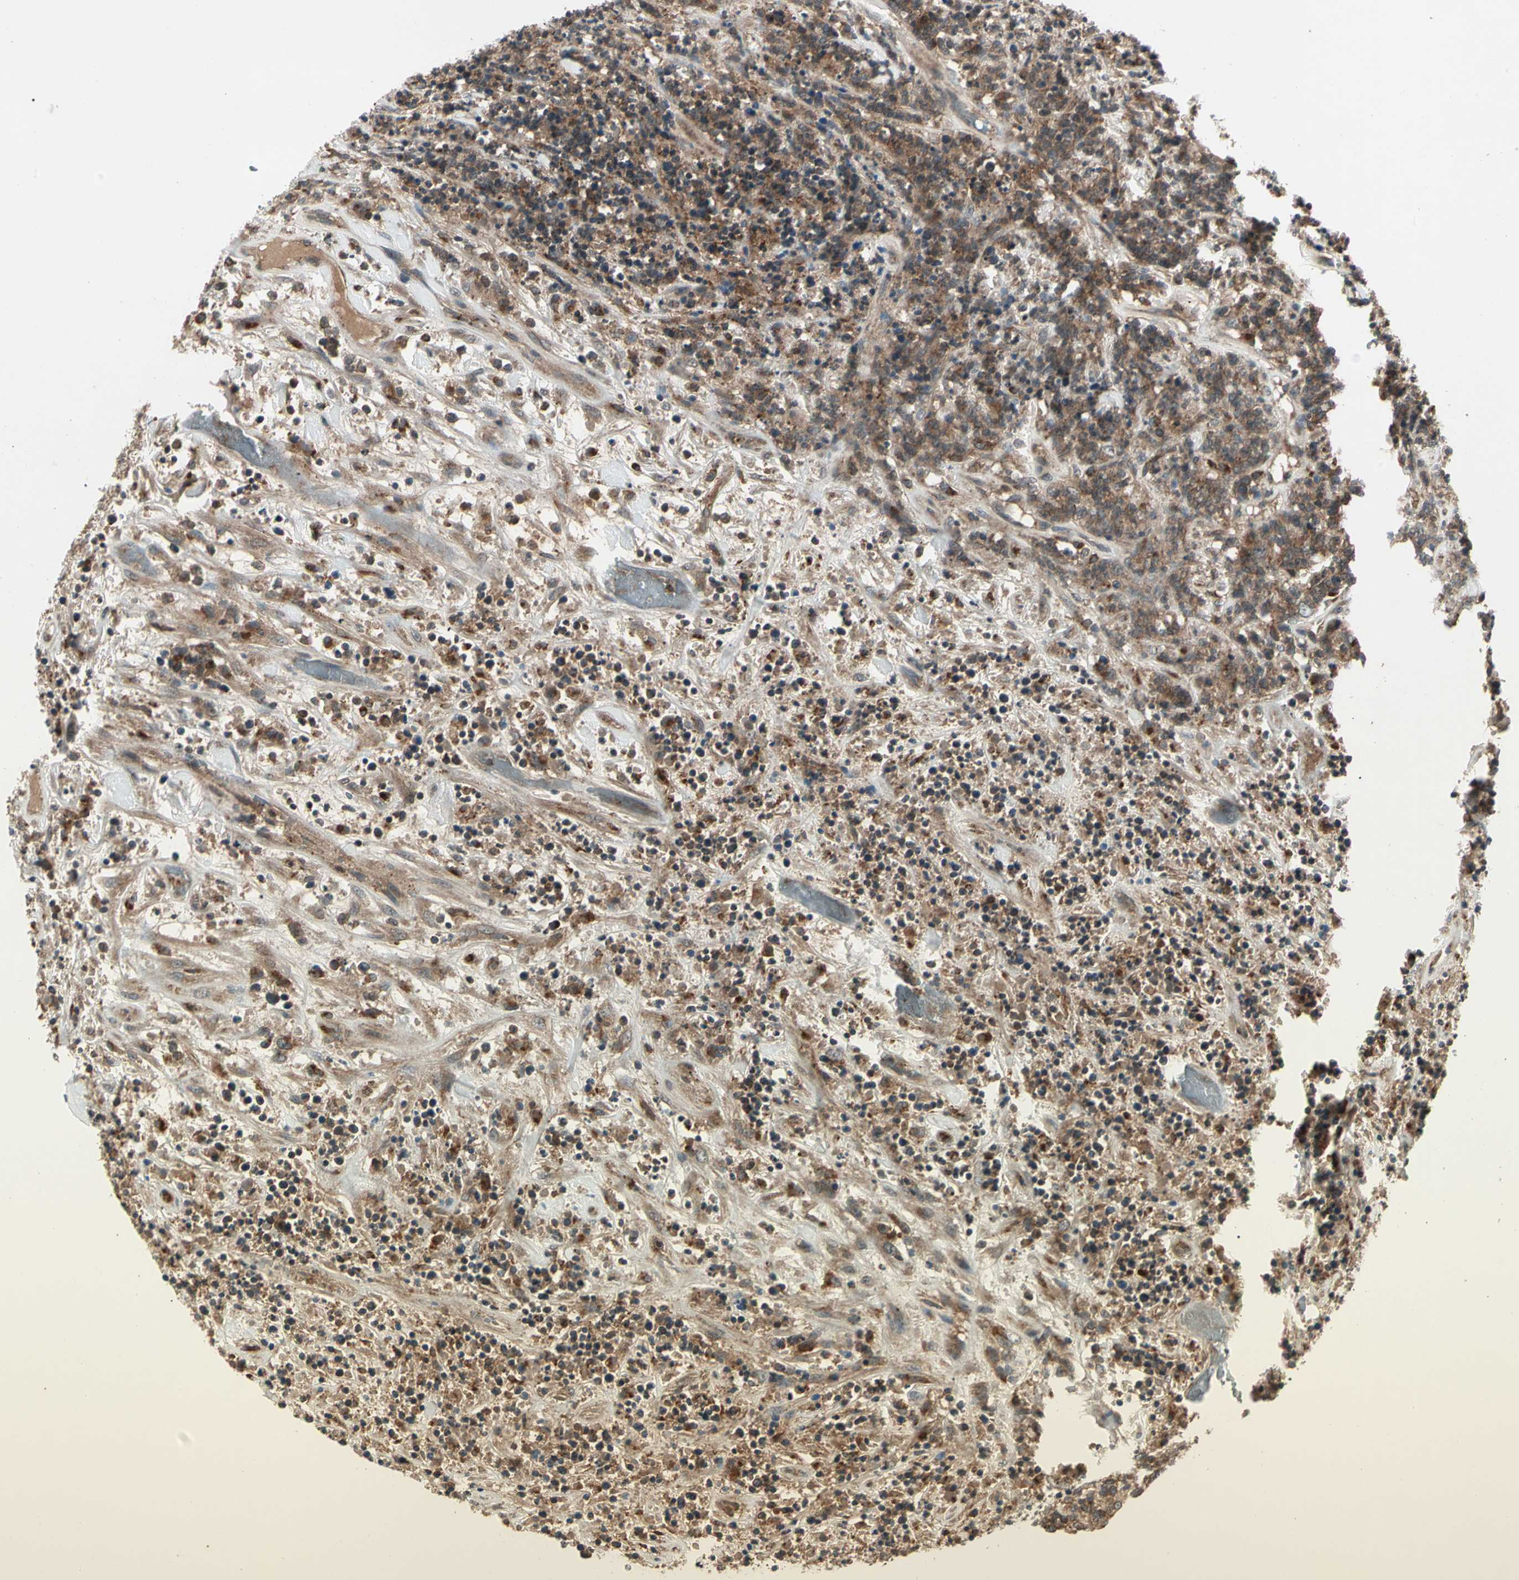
{"staining": {"intensity": "moderate", "quantity": ">75%", "location": "cytoplasmic/membranous"}, "tissue": "lymphoma", "cell_type": "Tumor cells", "image_type": "cancer", "snomed": [{"axis": "morphology", "description": "Malignant lymphoma, non-Hodgkin's type, High grade"}, {"axis": "topography", "description": "Soft tissue"}], "caption": "Immunohistochemical staining of lymphoma reveals moderate cytoplasmic/membranous protein expression in about >75% of tumor cells.", "gene": "FLOT1", "patient": {"sex": "male", "age": 18}}